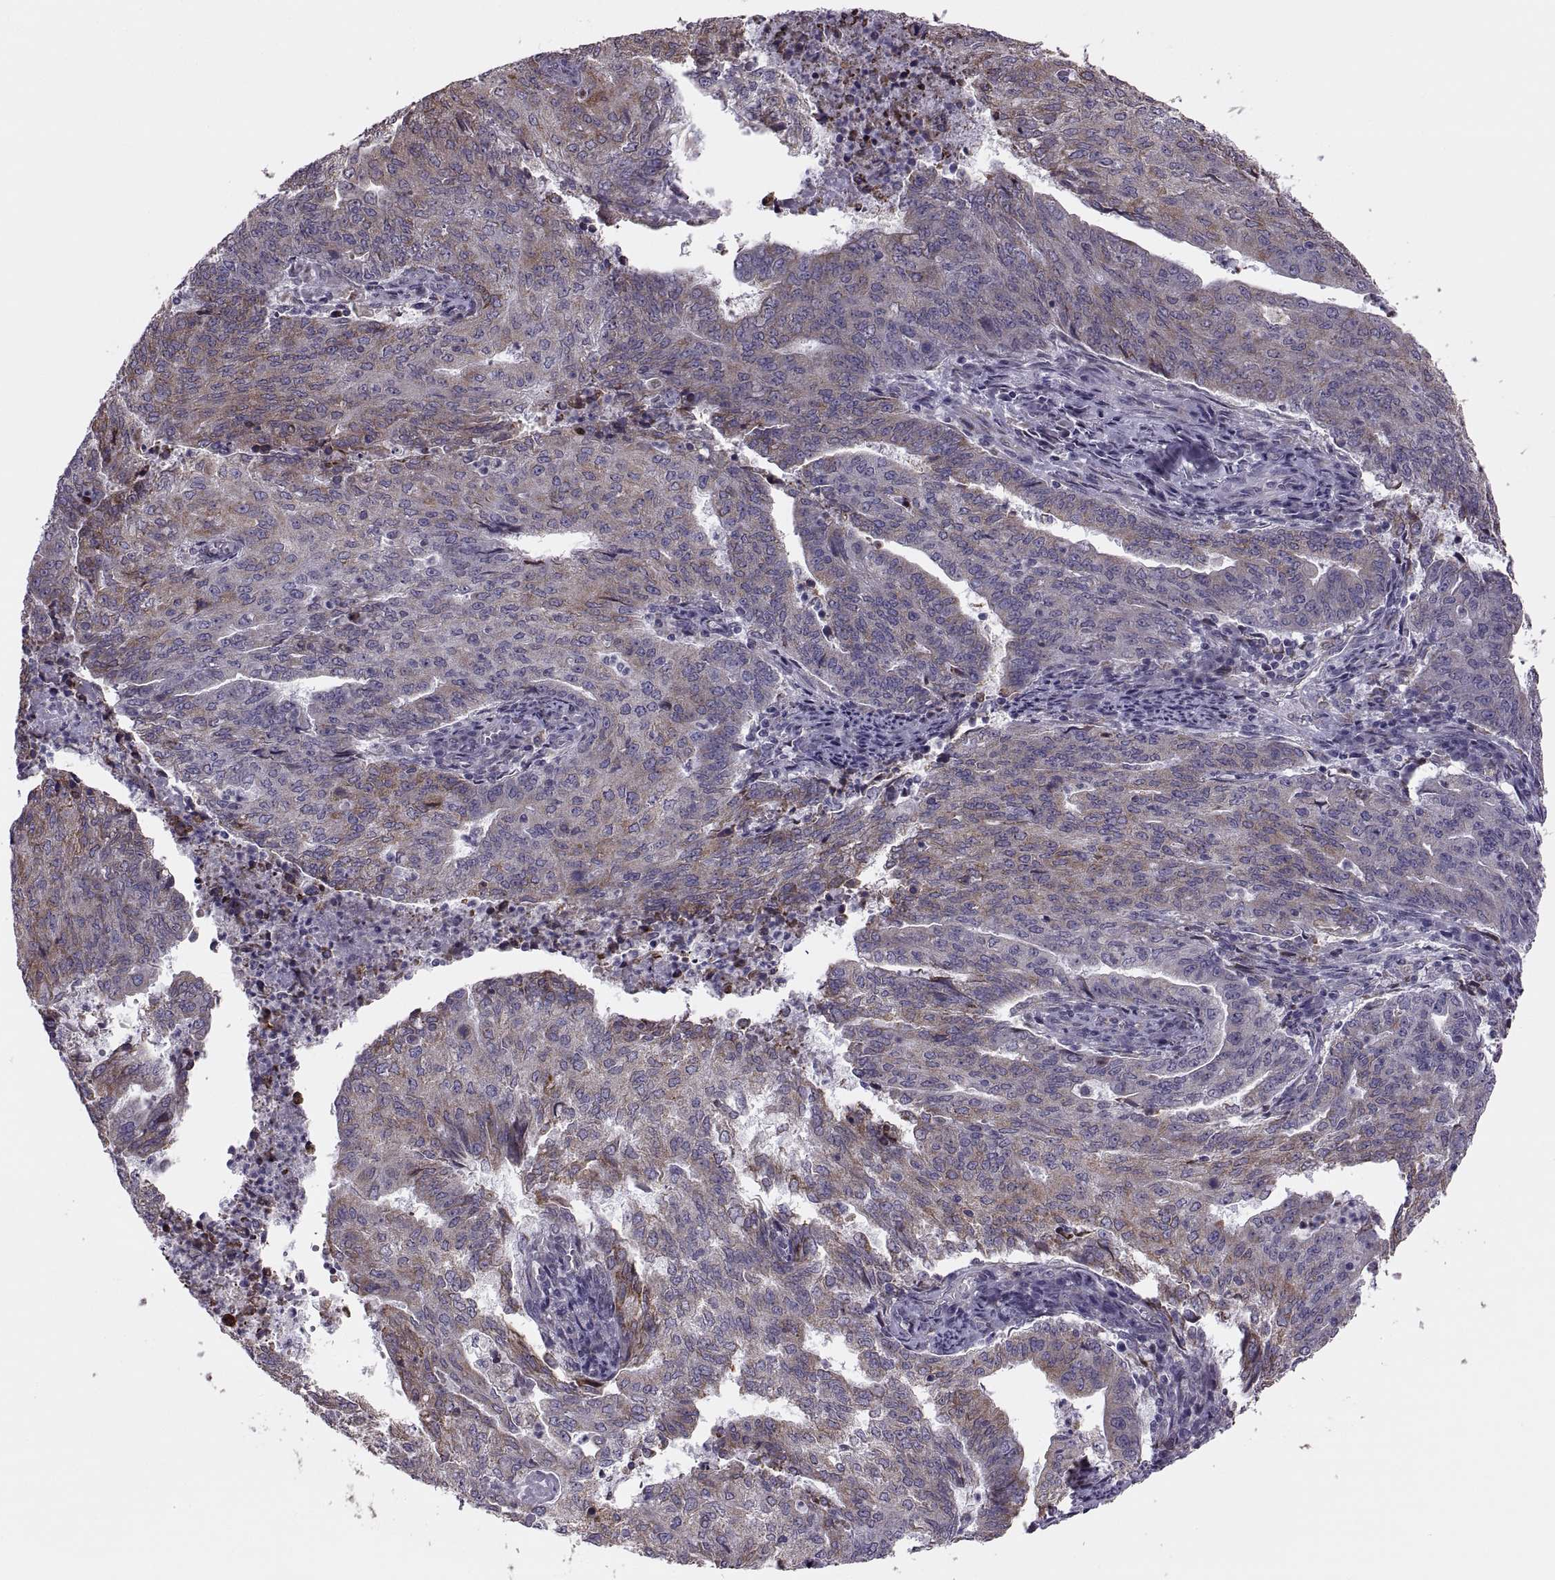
{"staining": {"intensity": "moderate", "quantity": "25%-75%", "location": "cytoplasmic/membranous"}, "tissue": "endometrial cancer", "cell_type": "Tumor cells", "image_type": "cancer", "snomed": [{"axis": "morphology", "description": "Adenocarcinoma, NOS"}, {"axis": "topography", "description": "Endometrium"}], "caption": "Moderate cytoplasmic/membranous positivity is present in approximately 25%-75% of tumor cells in endometrial cancer (adenocarcinoma).", "gene": "LETM2", "patient": {"sex": "female", "age": 82}}